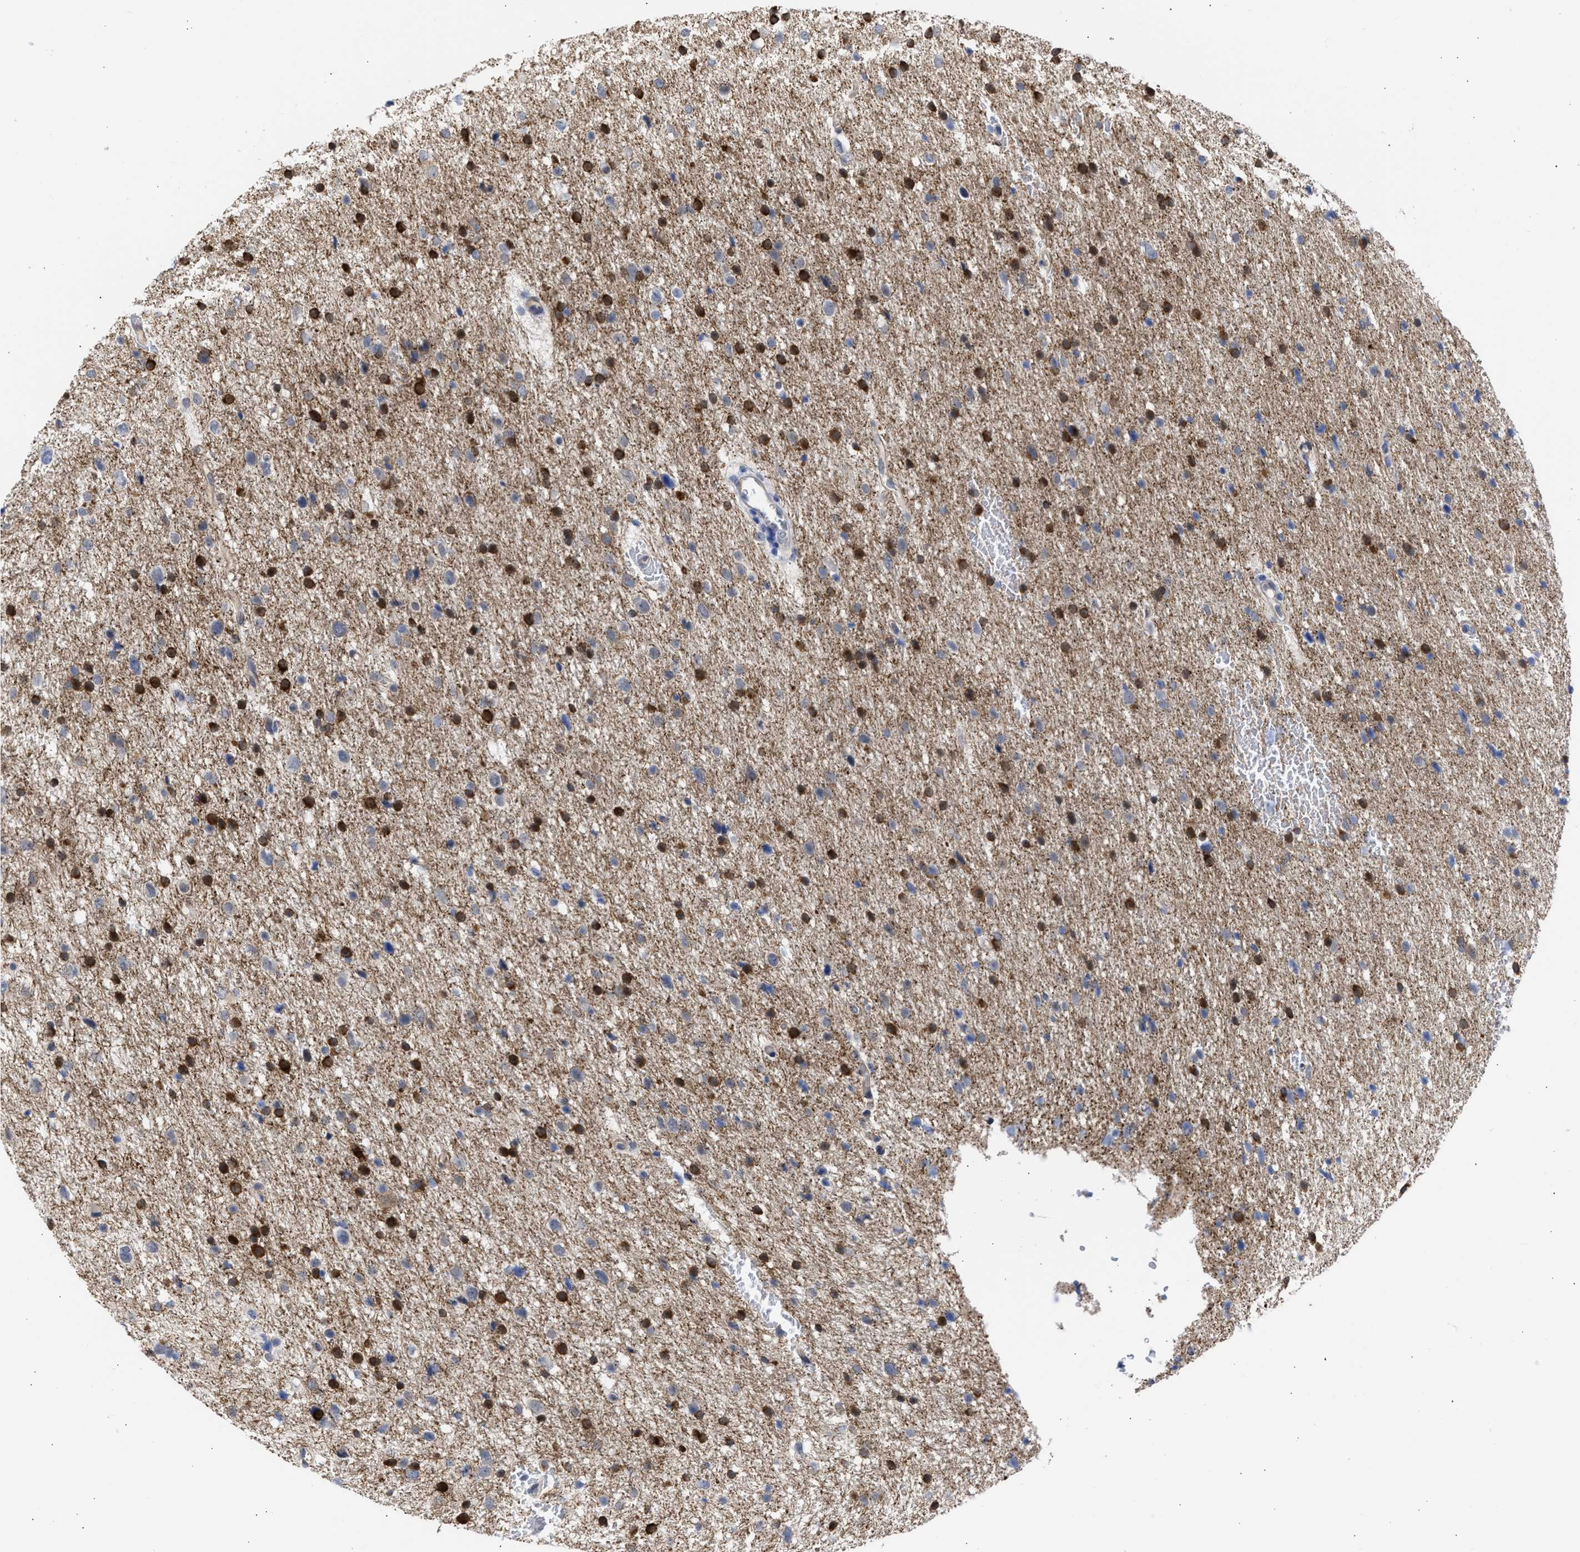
{"staining": {"intensity": "strong", "quantity": "<25%", "location": "cytoplasmic/membranous,nuclear"}, "tissue": "glioma", "cell_type": "Tumor cells", "image_type": "cancer", "snomed": [{"axis": "morphology", "description": "Glioma, malignant, Low grade"}, {"axis": "topography", "description": "Brain"}], "caption": "DAB (3,3'-diaminobenzidine) immunohistochemical staining of glioma reveals strong cytoplasmic/membranous and nuclear protein expression in approximately <25% of tumor cells.", "gene": "THRA", "patient": {"sex": "female", "age": 37}}